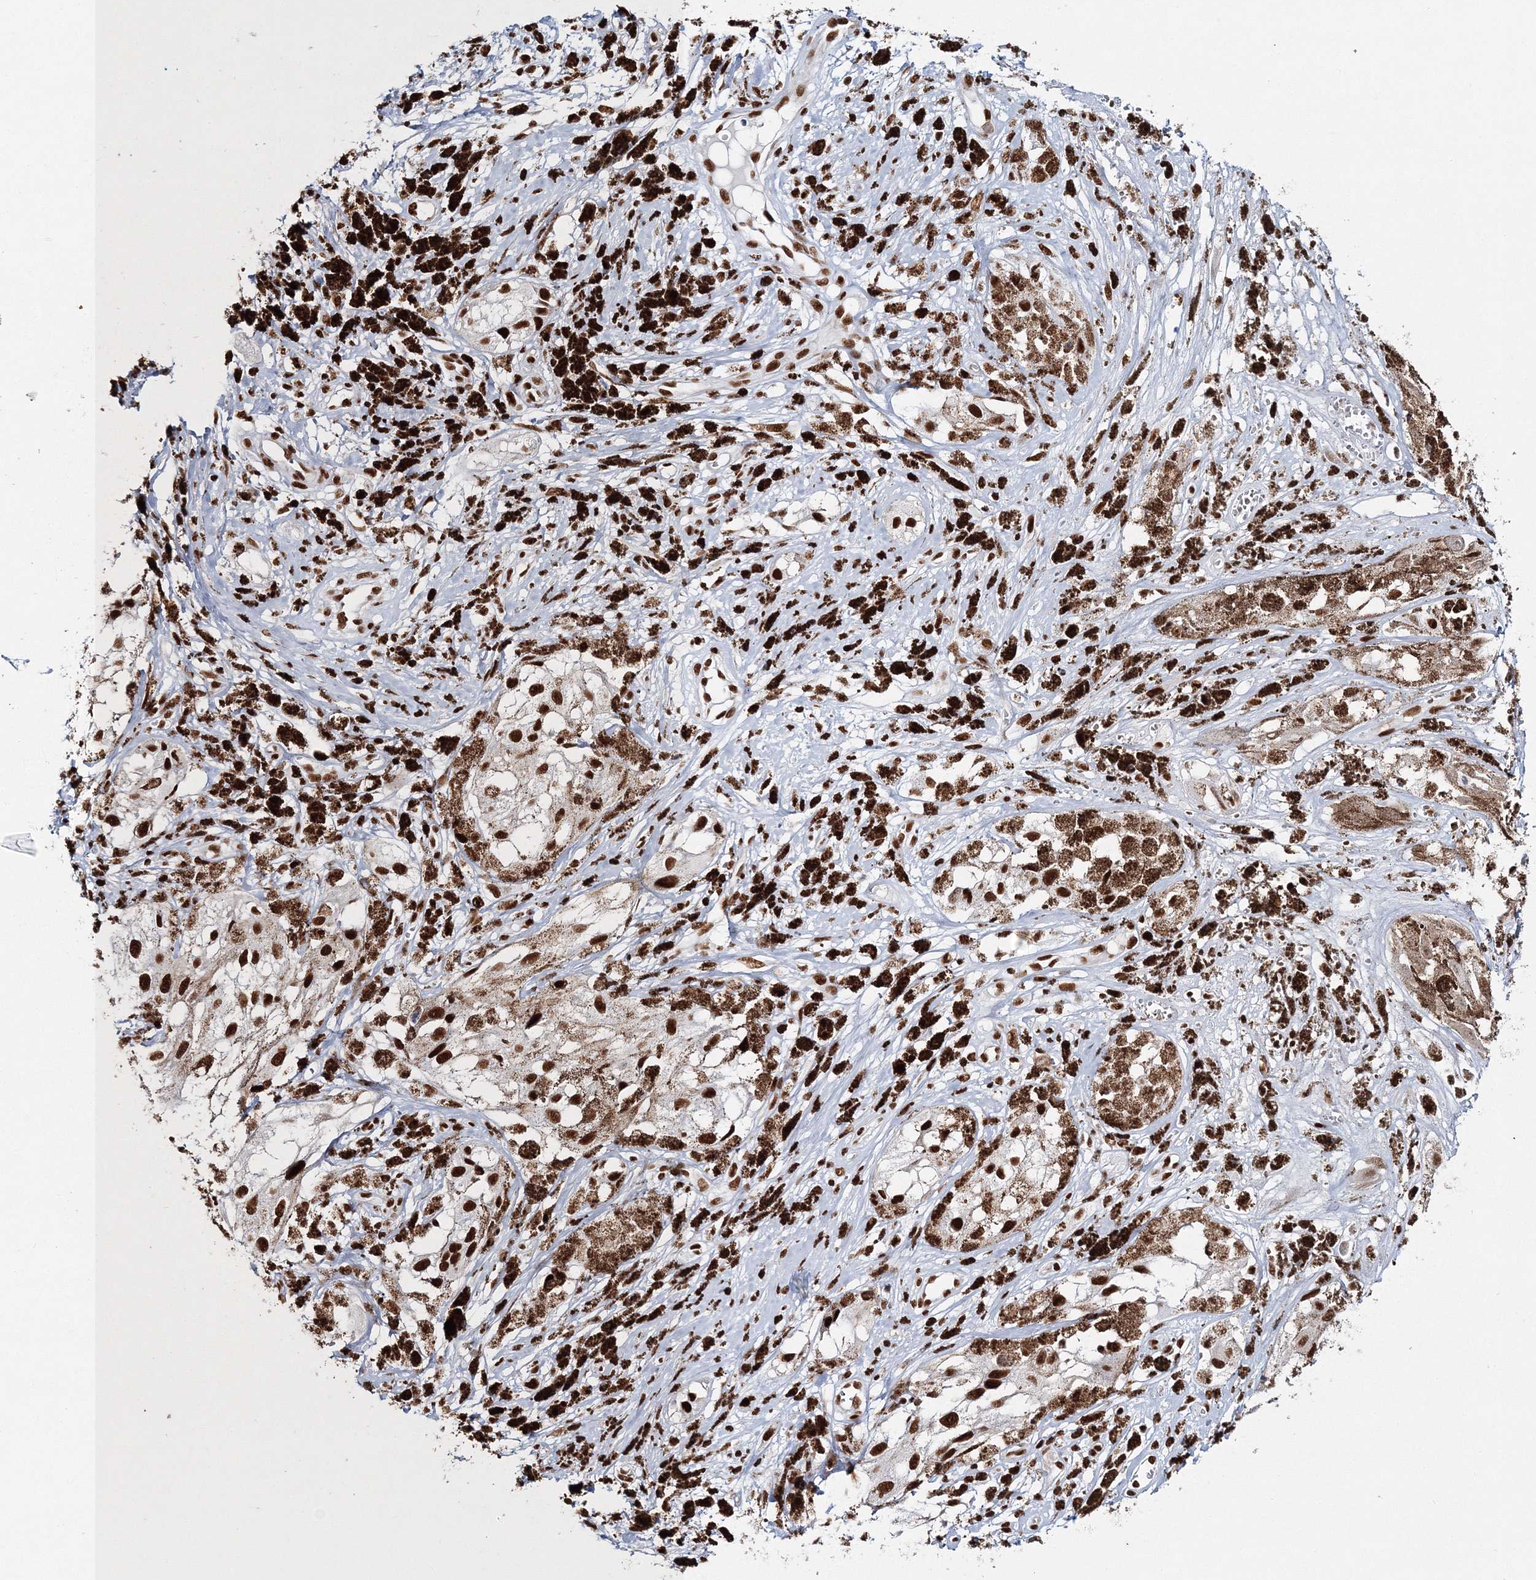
{"staining": {"intensity": "strong", "quantity": ">75%", "location": "nuclear"}, "tissue": "melanoma", "cell_type": "Tumor cells", "image_type": "cancer", "snomed": [{"axis": "morphology", "description": "Malignant melanoma, NOS"}, {"axis": "topography", "description": "Skin"}], "caption": "Strong nuclear protein positivity is seen in about >75% of tumor cells in malignant melanoma. (Brightfield microscopy of DAB IHC at high magnification).", "gene": "QRICH1", "patient": {"sex": "male", "age": 88}}